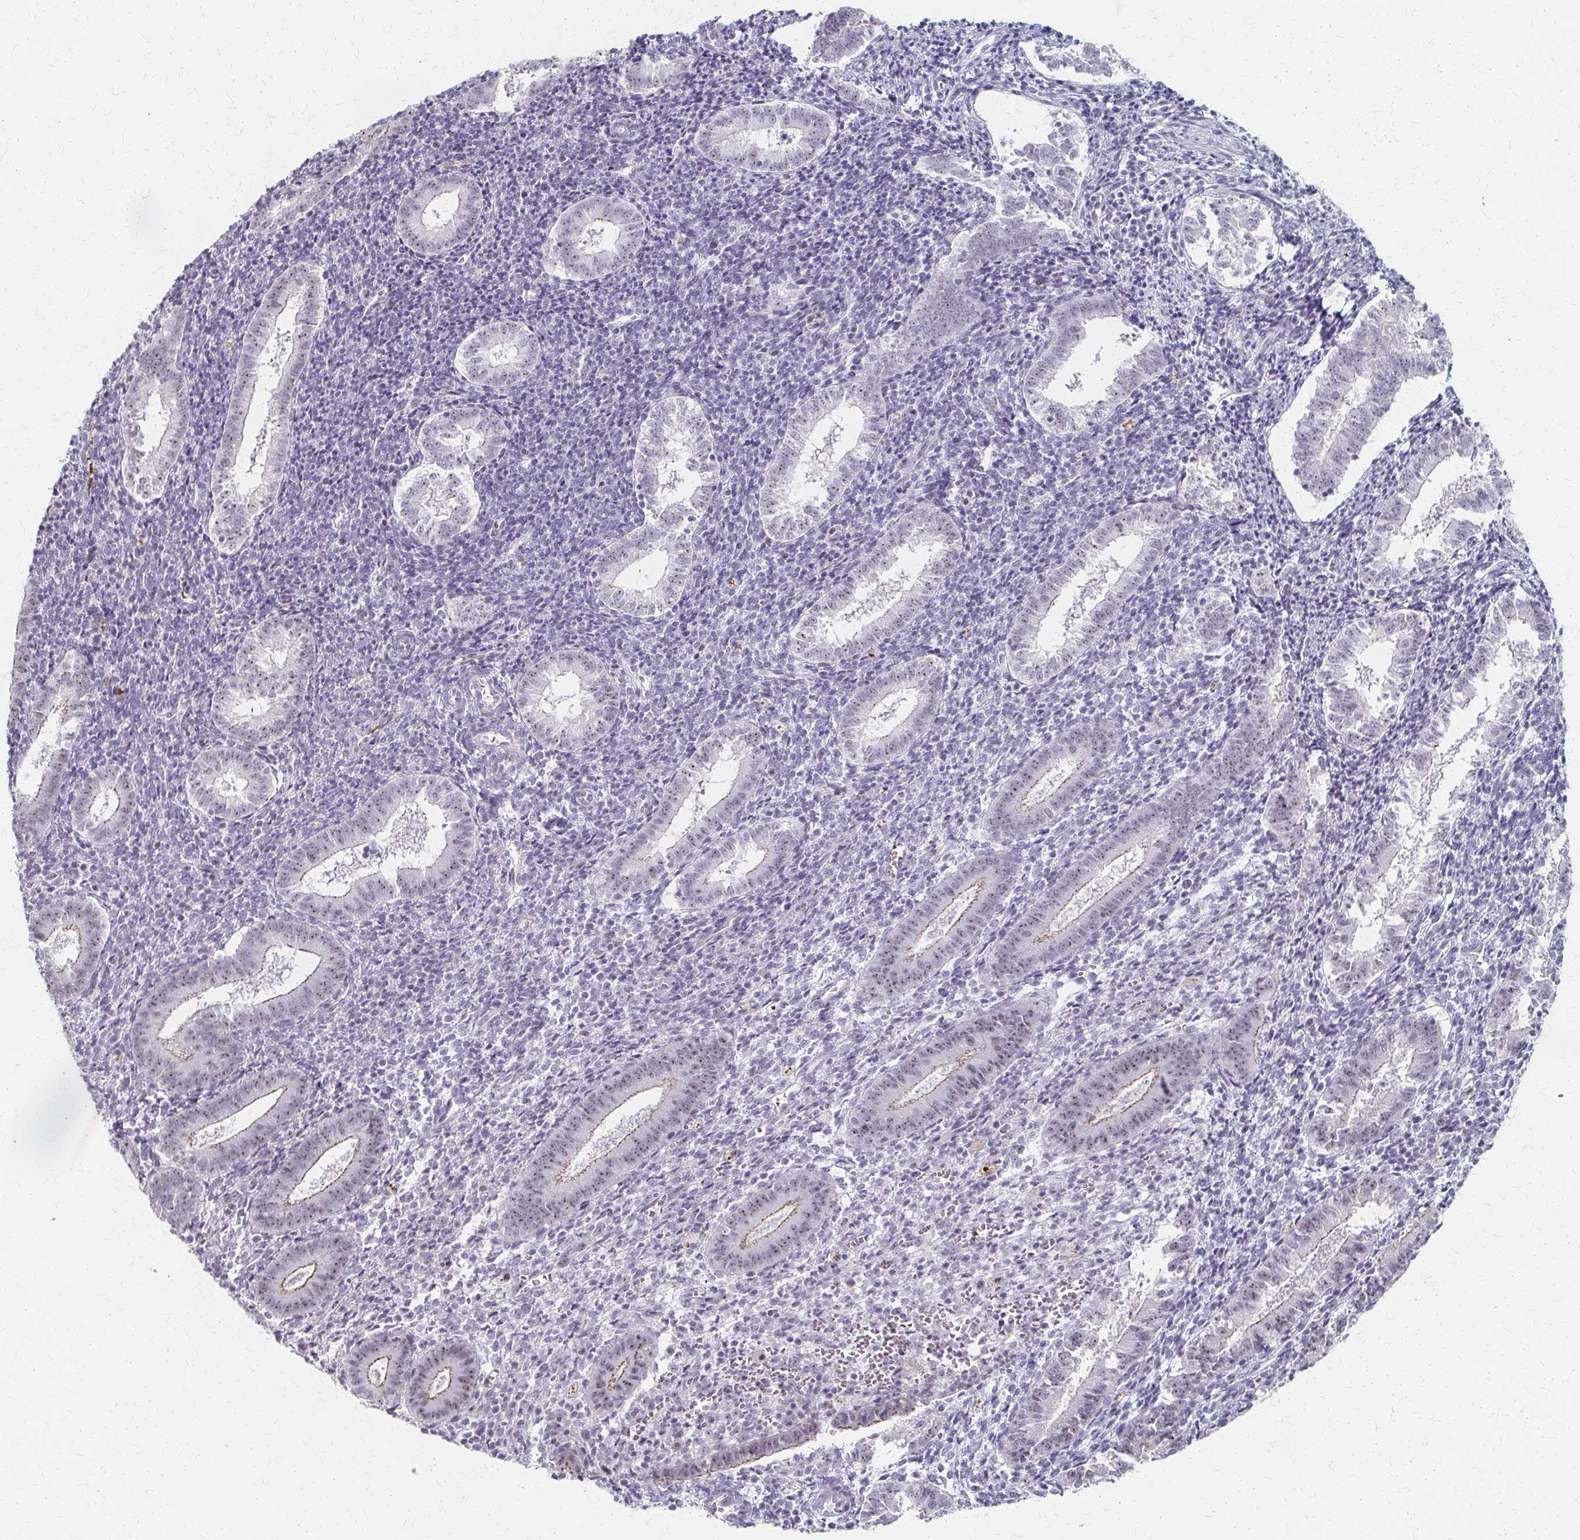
{"staining": {"intensity": "negative", "quantity": "none", "location": "none"}, "tissue": "endometrium", "cell_type": "Cells in endometrial stroma", "image_type": "normal", "snomed": [{"axis": "morphology", "description": "Normal tissue, NOS"}, {"axis": "topography", "description": "Endometrium"}], "caption": "Cells in endometrial stroma show no significant protein positivity in benign endometrium.", "gene": "PES1", "patient": {"sex": "female", "age": 25}}